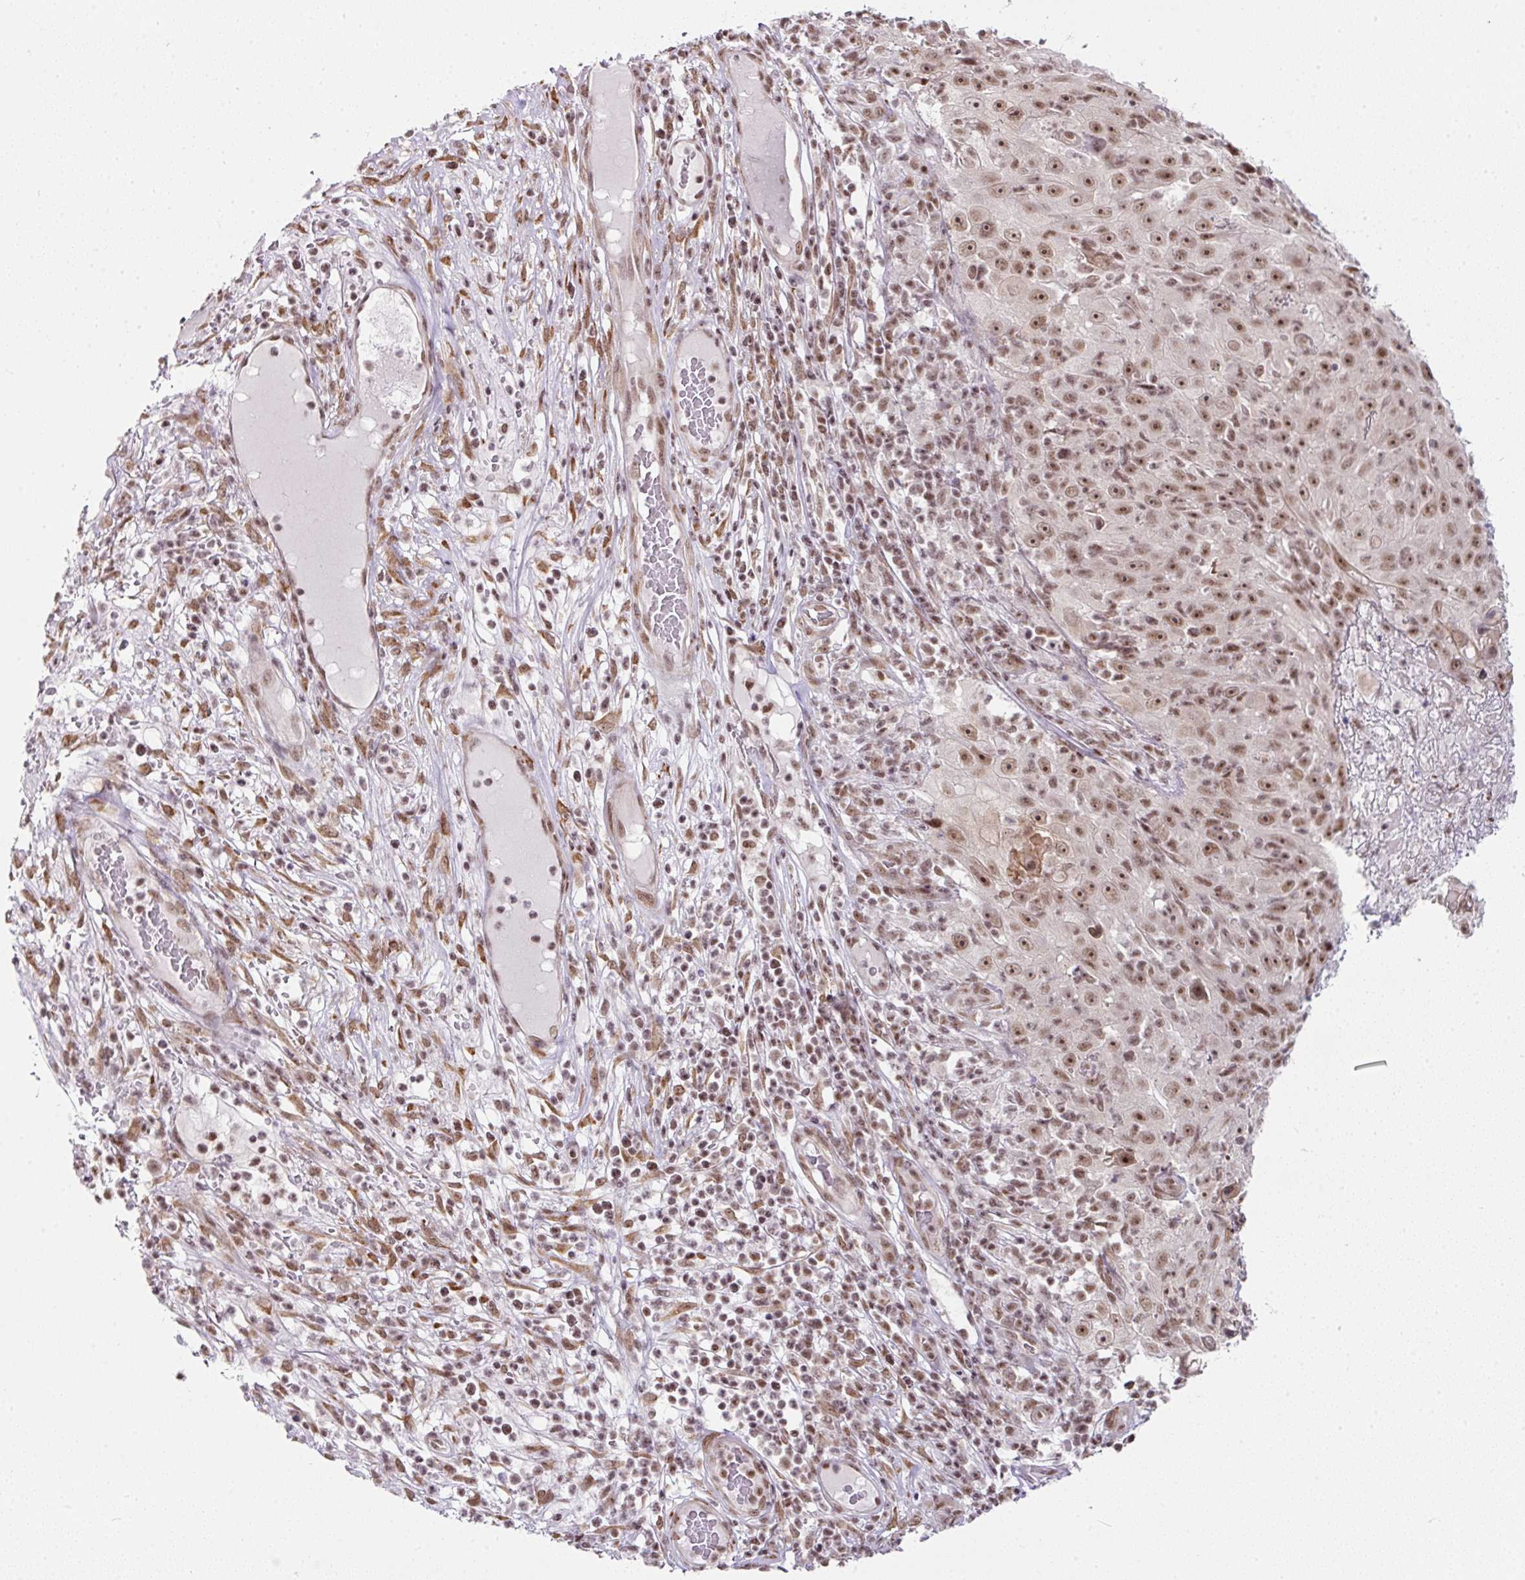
{"staining": {"intensity": "moderate", "quantity": ">75%", "location": "nuclear"}, "tissue": "skin cancer", "cell_type": "Tumor cells", "image_type": "cancer", "snomed": [{"axis": "morphology", "description": "Squamous cell carcinoma, NOS"}, {"axis": "topography", "description": "Skin"}], "caption": "High-magnification brightfield microscopy of skin squamous cell carcinoma stained with DAB (3,3'-diaminobenzidine) (brown) and counterstained with hematoxylin (blue). tumor cells exhibit moderate nuclear positivity is appreciated in approximately>75% of cells.", "gene": "NFYA", "patient": {"sex": "female", "age": 87}}